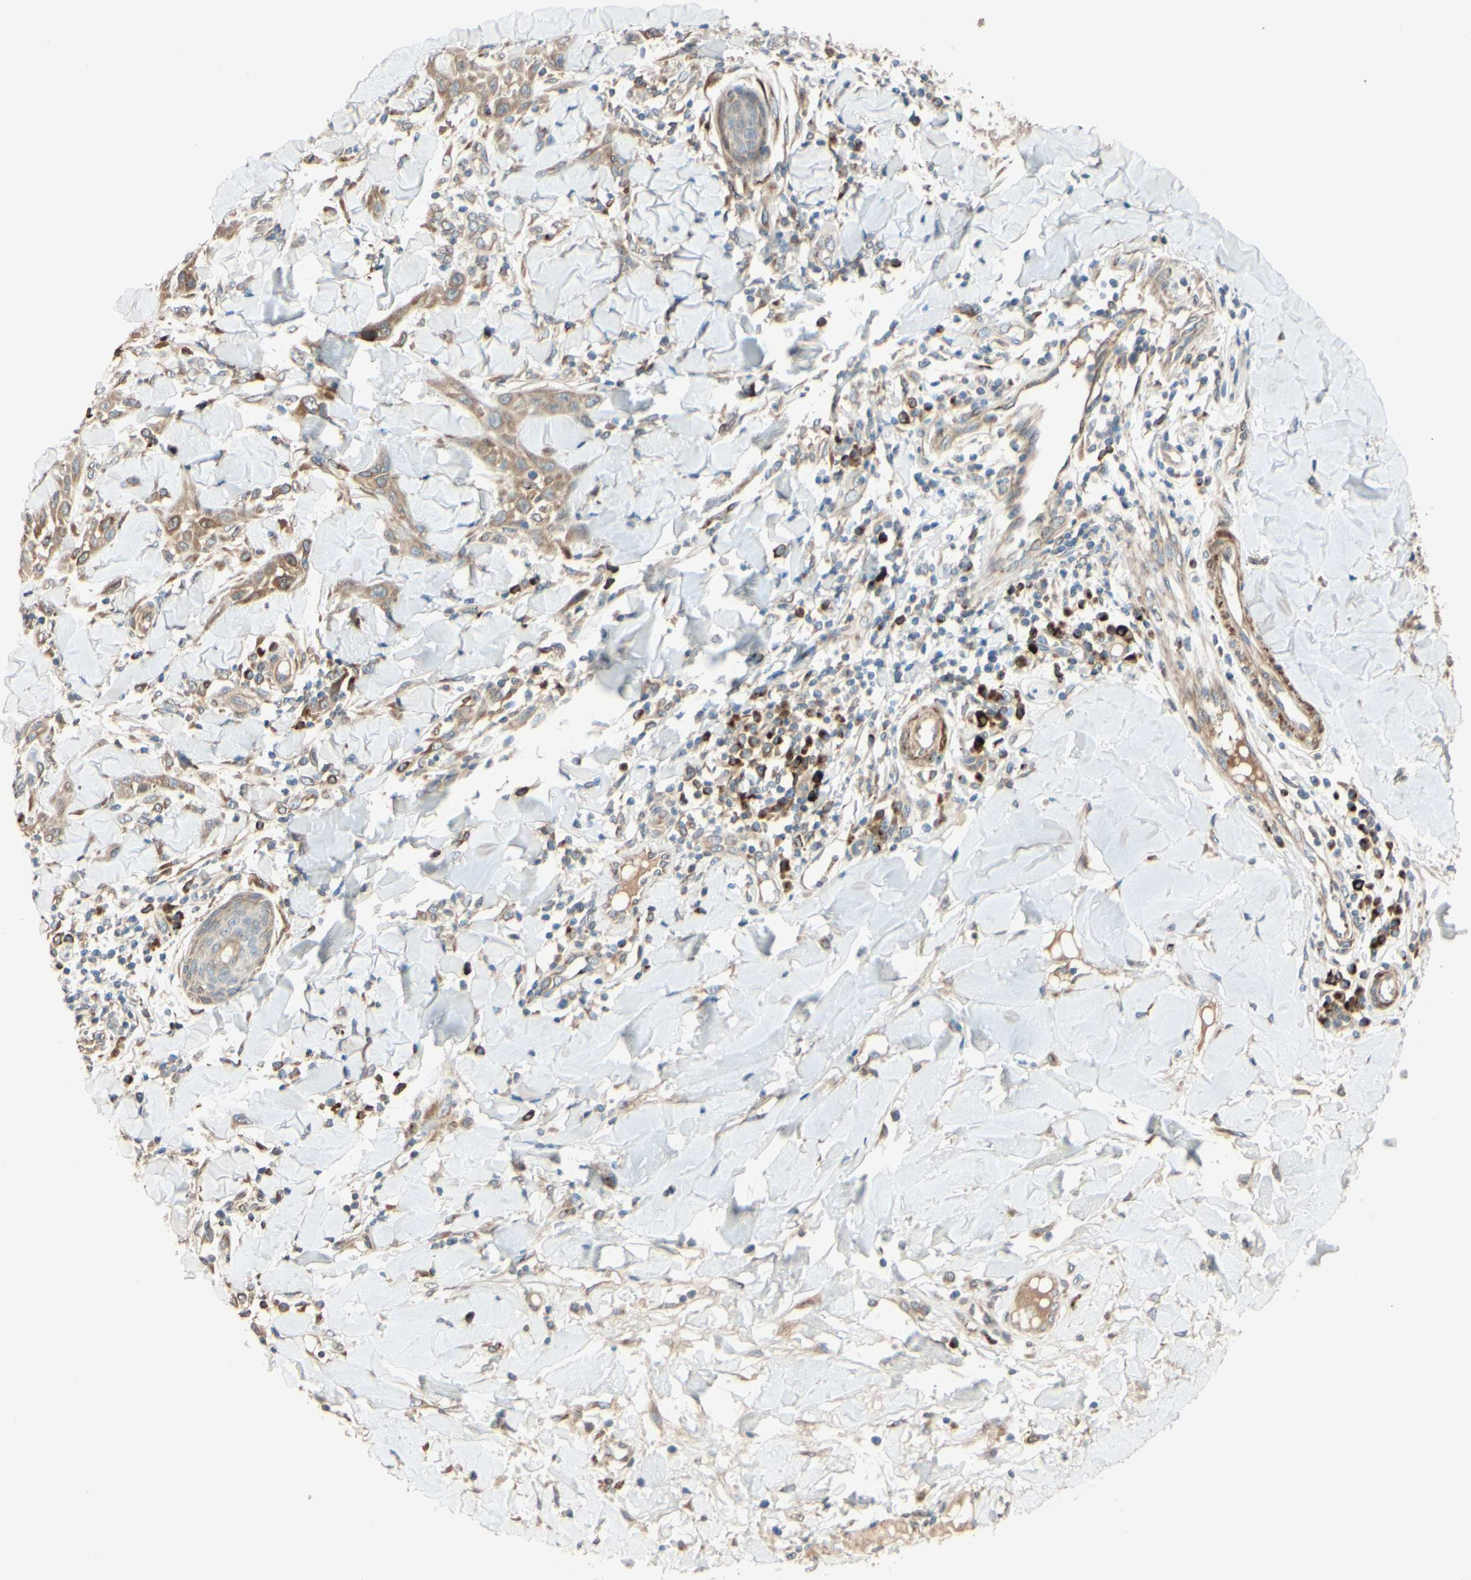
{"staining": {"intensity": "weak", "quantity": ">75%", "location": "cytoplasmic/membranous,nuclear"}, "tissue": "skin cancer", "cell_type": "Tumor cells", "image_type": "cancer", "snomed": [{"axis": "morphology", "description": "Squamous cell carcinoma, NOS"}, {"axis": "topography", "description": "Skin"}], "caption": "Immunohistochemical staining of human skin cancer (squamous cell carcinoma) displays weak cytoplasmic/membranous and nuclear protein expression in approximately >75% of tumor cells.", "gene": "PTPRU", "patient": {"sex": "male", "age": 24}}